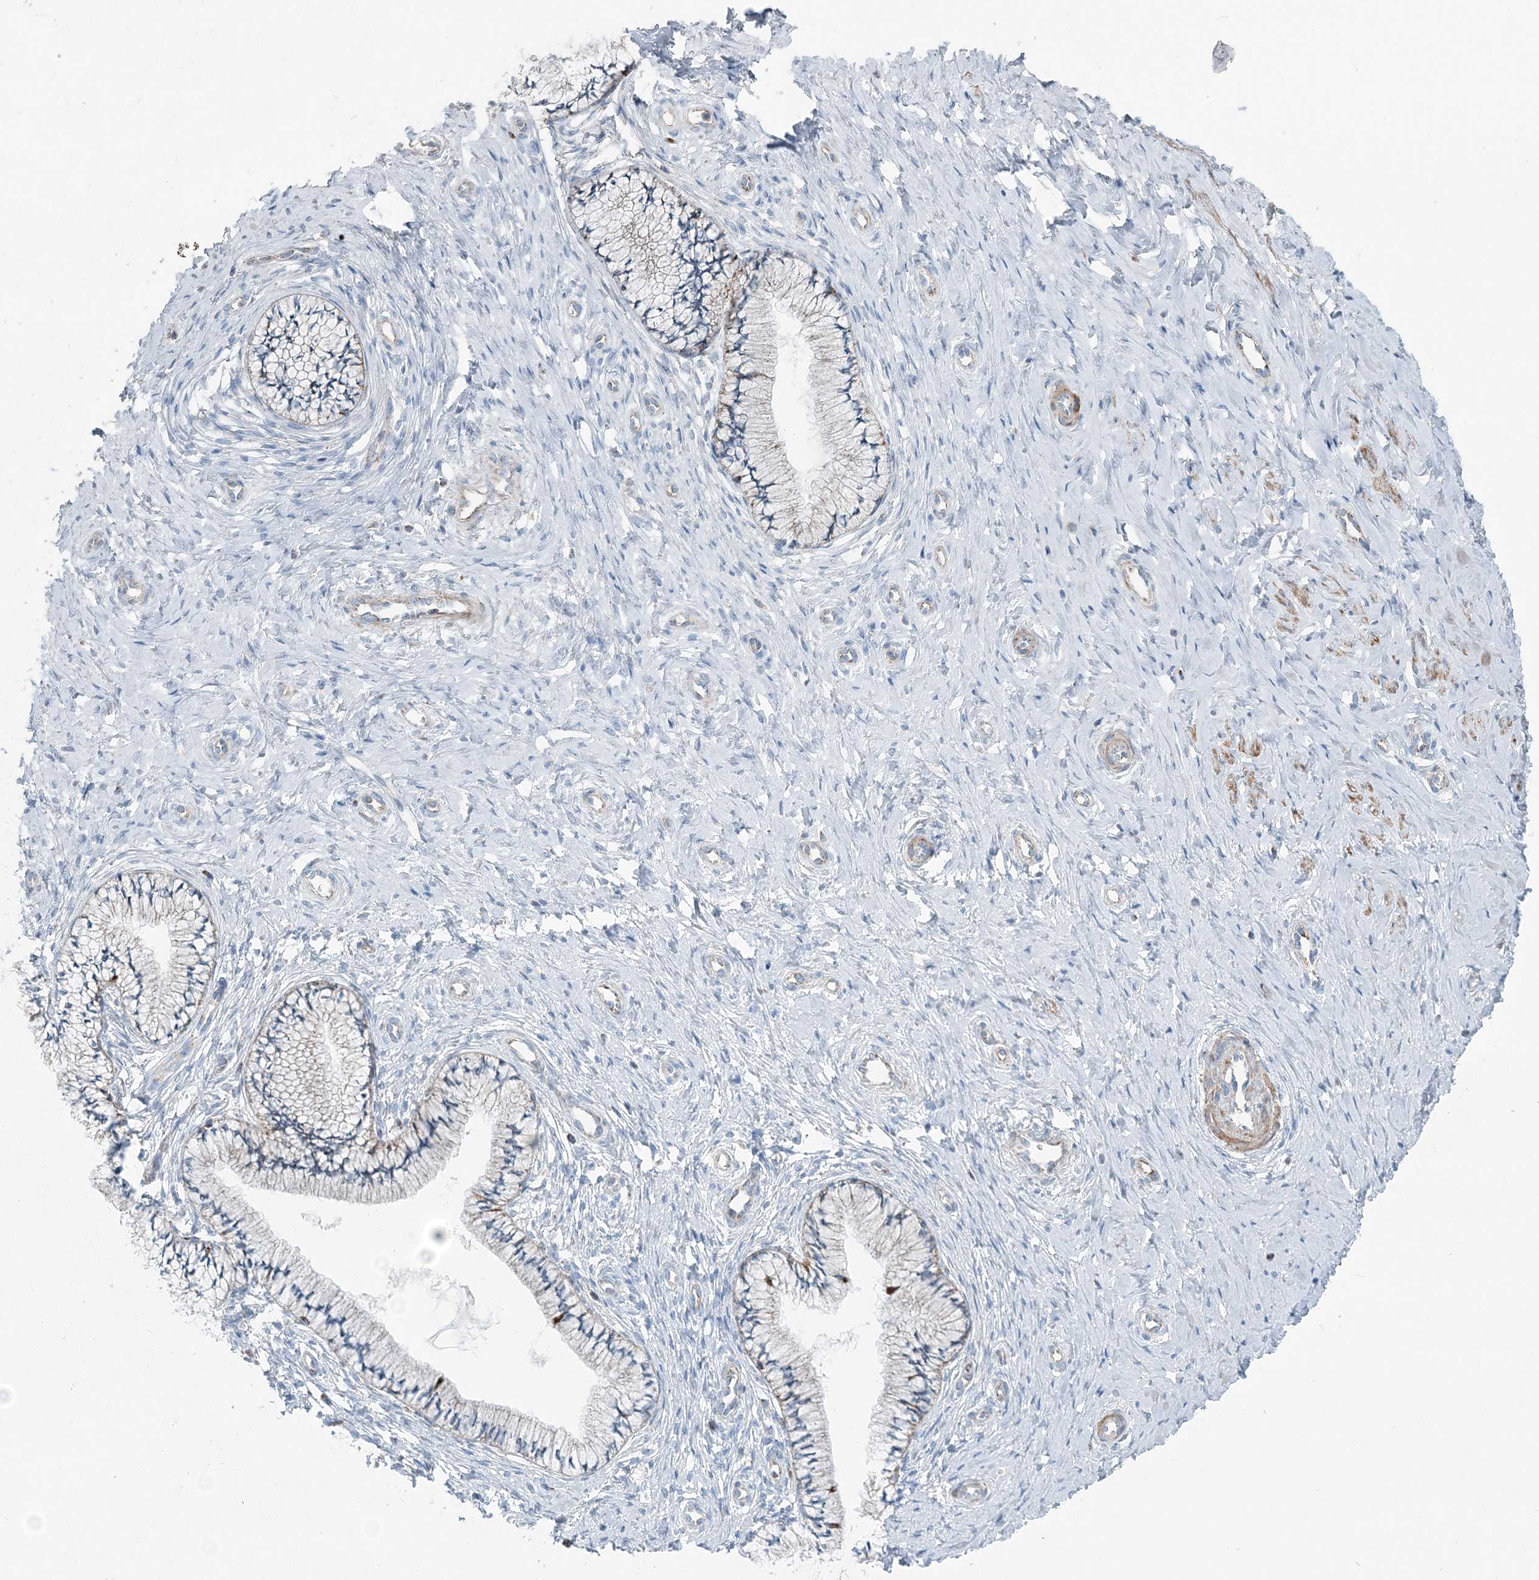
{"staining": {"intensity": "moderate", "quantity": "<25%", "location": "cytoplasmic/membranous"}, "tissue": "cervix", "cell_type": "Glandular cells", "image_type": "normal", "snomed": [{"axis": "morphology", "description": "Normal tissue, NOS"}, {"axis": "topography", "description": "Cervix"}], "caption": "The immunohistochemical stain labels moderate cytoplasmic/membranous expression in glandular cells of benign cervix.", "gene": "INTU", "patient": {"sex": "female", "age": 36}}